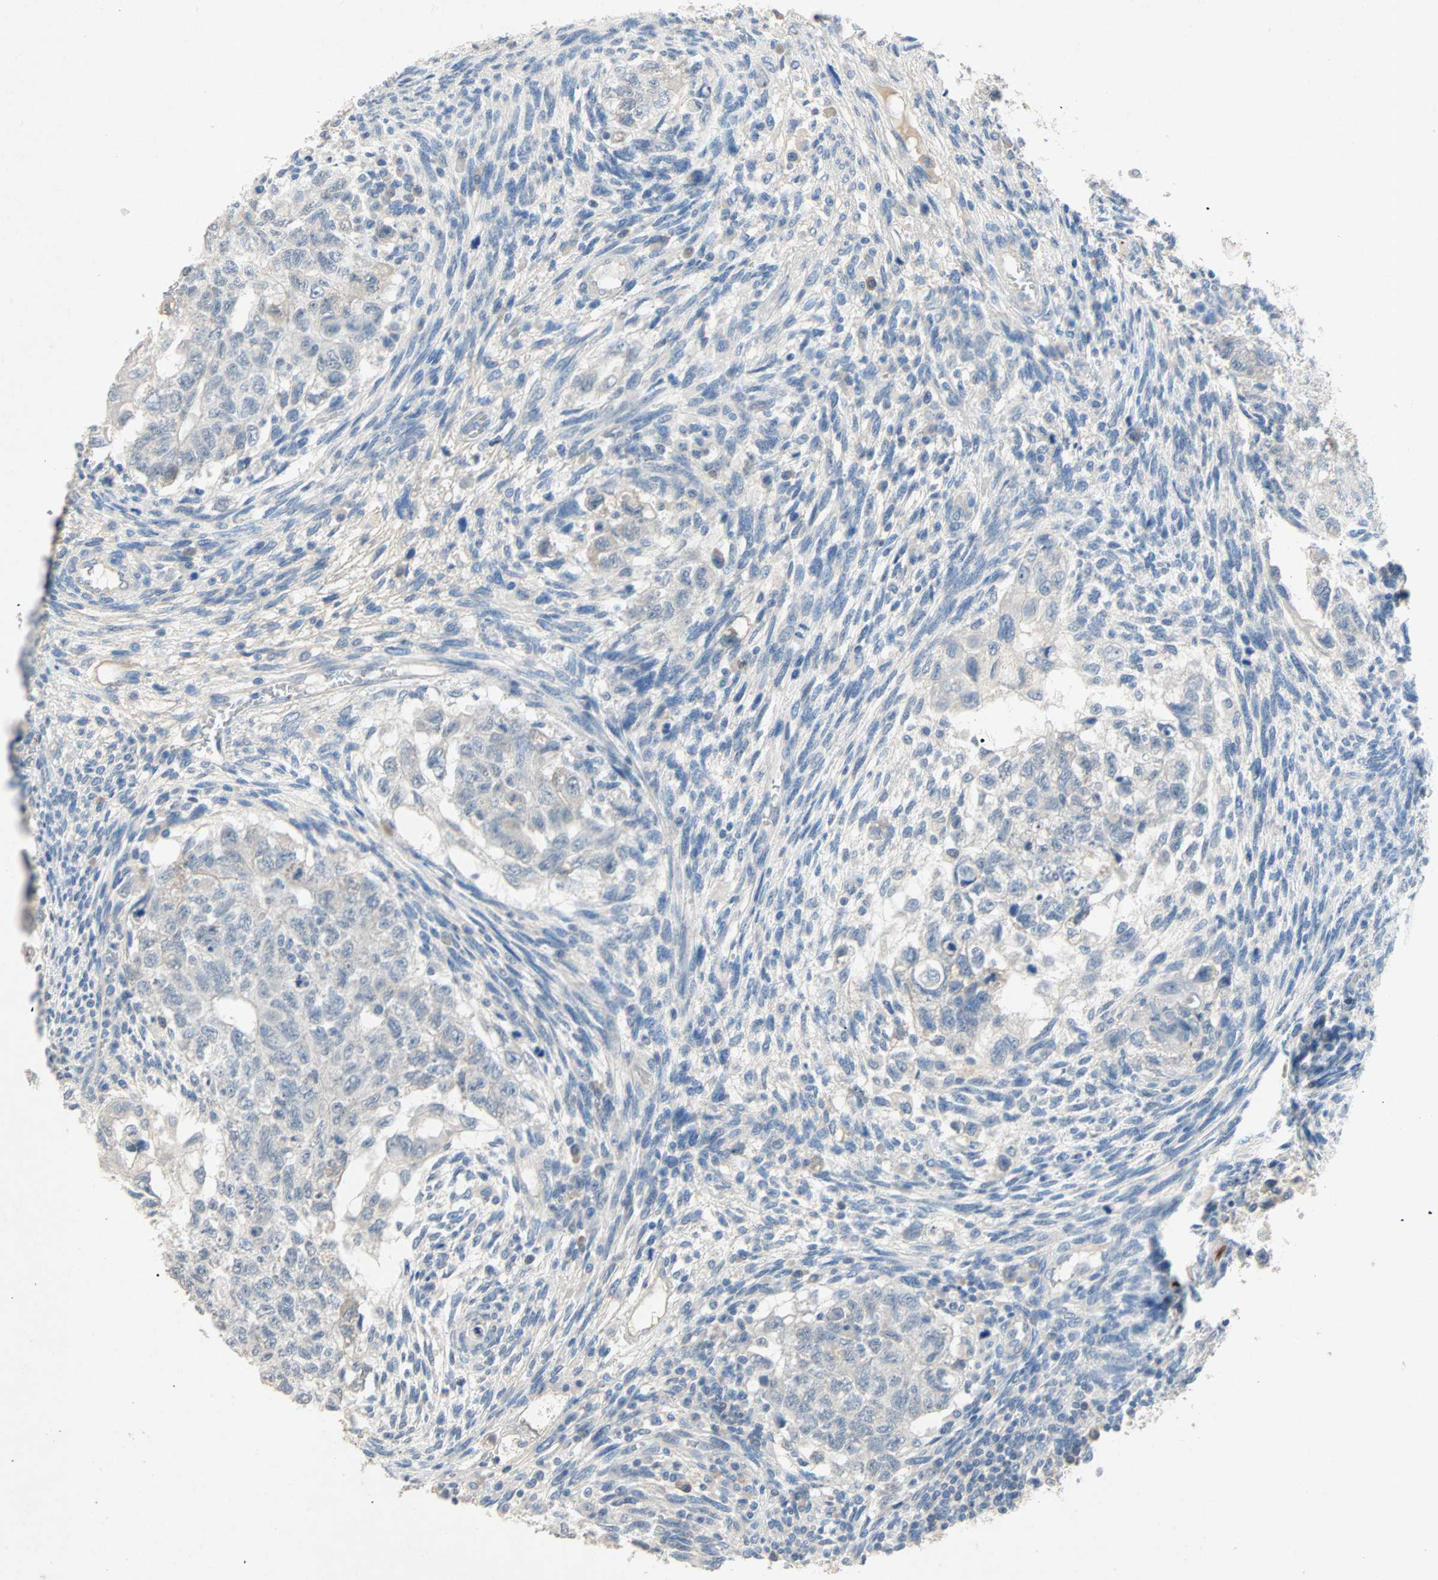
{"staining": {"intensity": "negative", "quantity": "none", "location": "none"}, "tissue": "testis cancer", "cell_type": "Tumor cells", "image_type": "cancer", "snomed": [{"axis": "morphology", "description": "Normal tissue, NOS"}, {"axis": "morphology", "description": "Carcinoma, Embryonal, NOS"}, {"axis": "topography", "description": "Testis"}], "caption": "Immunohistochemistry (IHC) image of human testis embryonal carcinoma stained for a protein (brown), which reveals no staining in tumor cells.", "gene": "PCDHB2", "patient": {"sex": "male", "age": 36}}